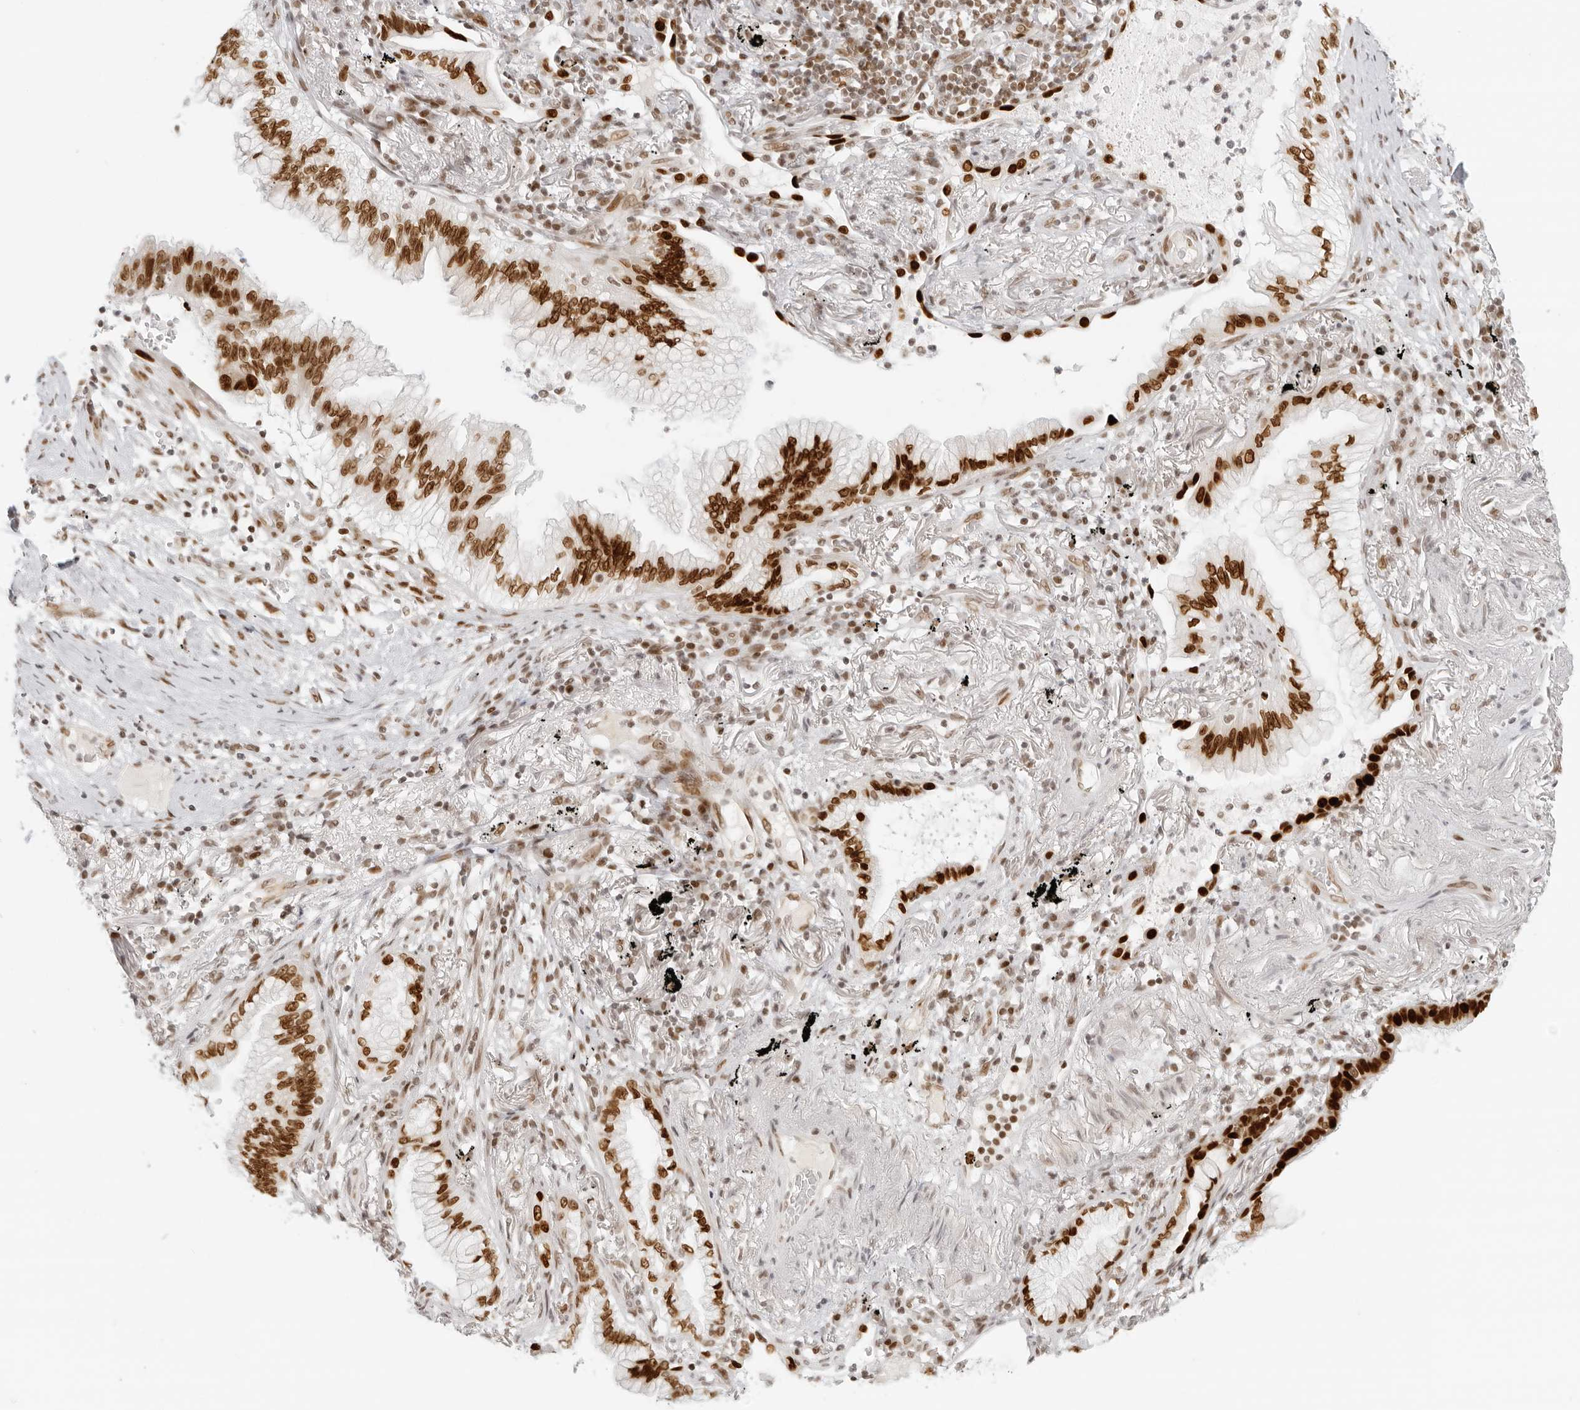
{"staining": {"intensity": "strong", "quantity": ">75%", "location": "nuclear"}, "tissue": "lung cancer", "cell_type": "Tumor cells", "image_type": "cancer", "snomed": [{"axis": "morphology", "description": "Adenocarcinoma, NOS"}, {"axis": "topography", "description": "Lung"}], "caption": "Strong nuclear positivity is appreciated in about >75% of tumor cells in lung cancer.", "gene": "RCC1", "patient": {"sex": "female", "age": 70}}